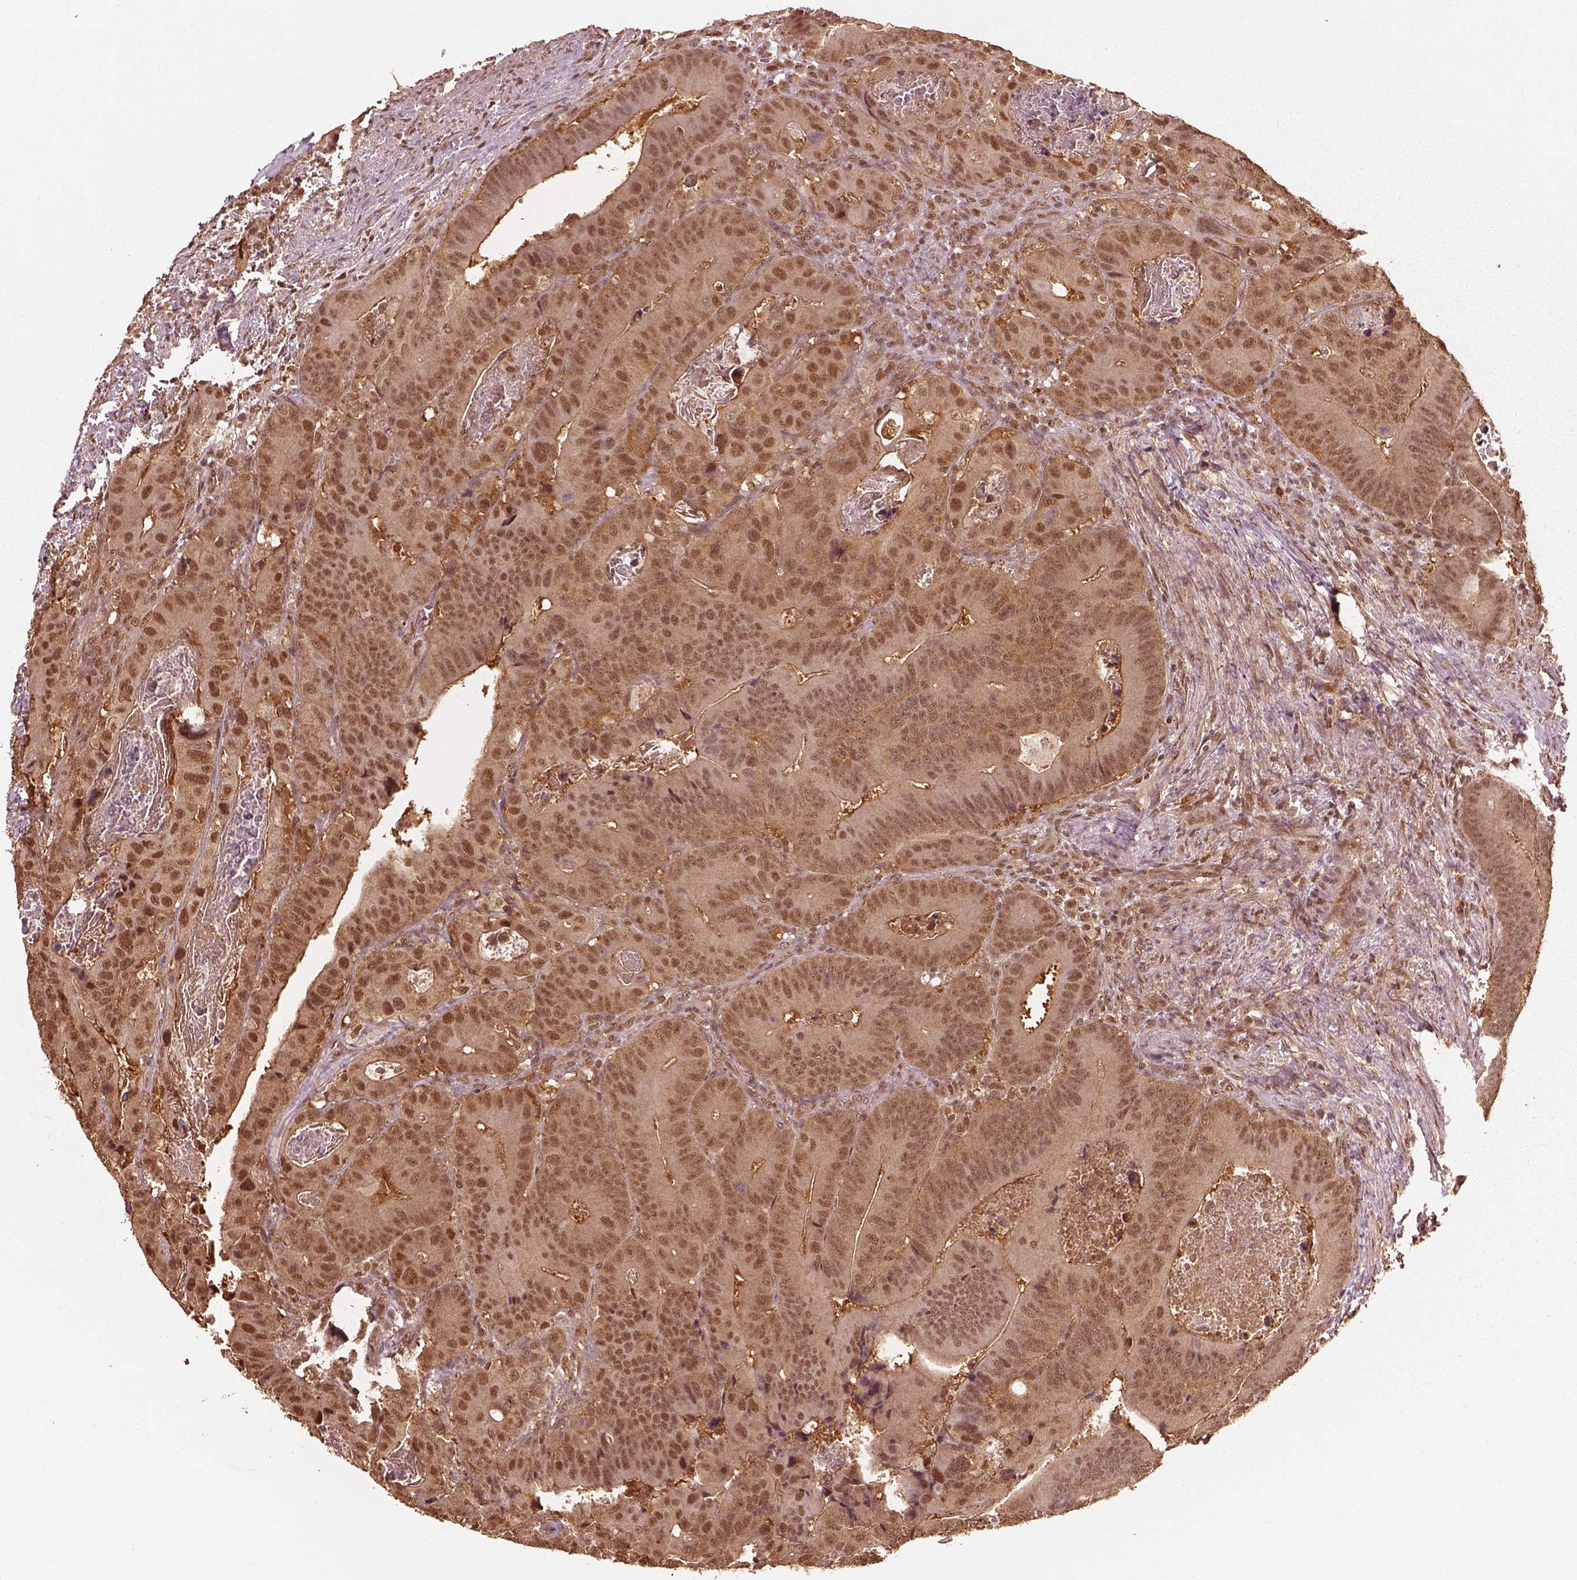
{"staining": {"intensity": "weak", "quantity": ">75%", "location": "cytoplasmic/membranous,nuclear"}, "tissue": "colorectal cancer", "cell_type": "Tumor cells", "image_type": "cancer", "snomed": [{"axis": "morphology", "description": "Adenocarcinoma, NOS"}, {"axis": "topography", "description": "Rectum"}], "caption": "Immunohistochemical staining of human colorectal cancer (adenocarcinoma) demonstrates weak cytoplasmic/membranous and nuclear protein staining in approximately >75% of tumor cells.", "gene": "PSMC5", "patient": {"sex": "male", "age": 64}}